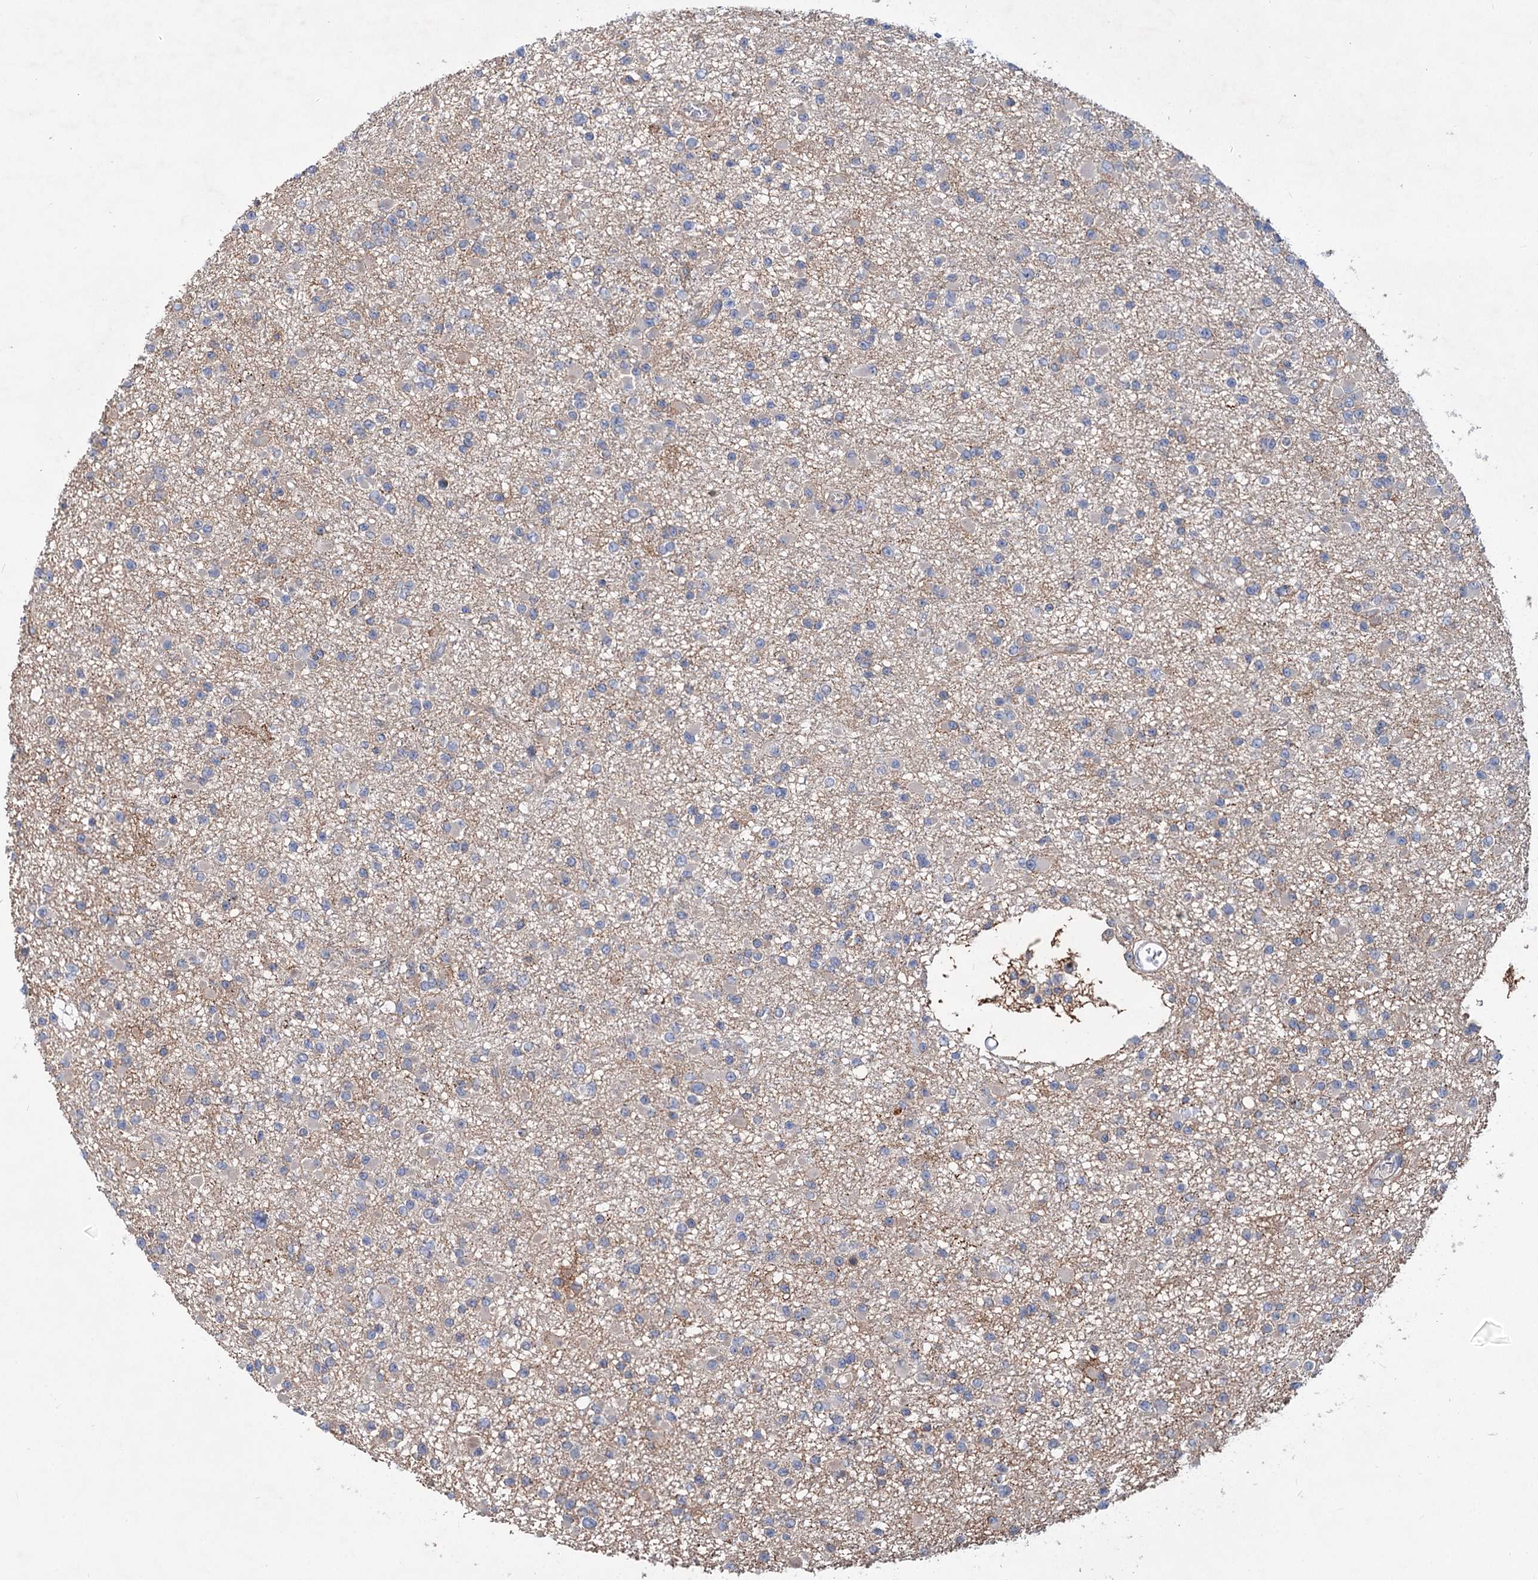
{"staining": {"intensity": "negative", "quantity": "none", "location": "none"}, "tissue": "glioma", "cell_type": "Tumor cells", "image_type": "cancer", "snomed": [{"axis": "morphology", "description": "Glioma, malignant, Low grade"}, {"axis": "topography", "description": "Brain"}], "caption": "Tumor cells show no significant expression in glioma.", "gene": "PTDSS2", "patient": {"sex": "female", "age": 22}}